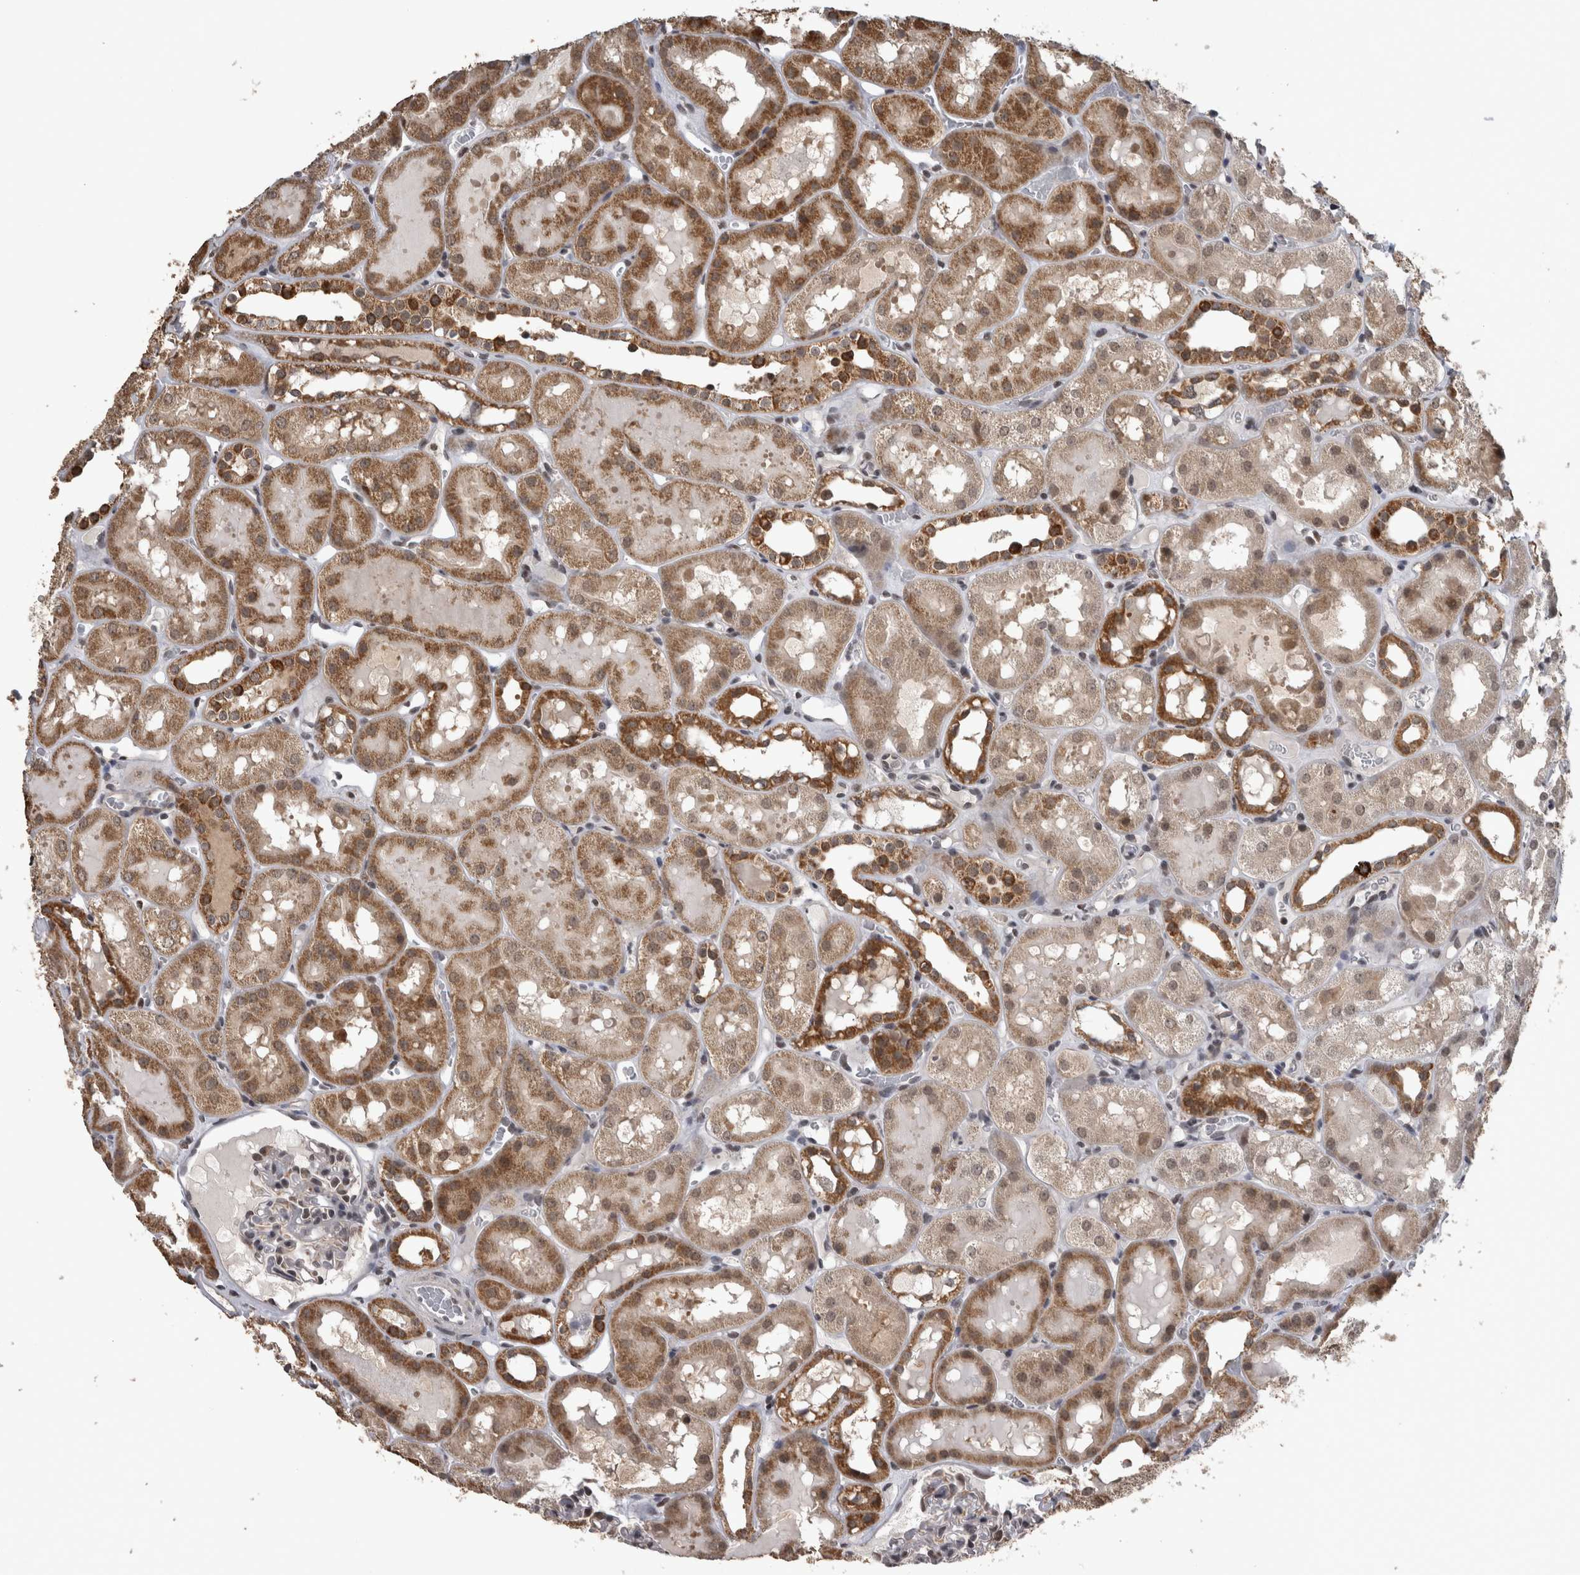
{"staining": {"intensity": "negative", "quantity": "none", "location": "none"}, "tissue": "kidney", "cell_type": "Cells in glomeruli", "image_type": "normal", "snomed": [{"axis": "morphology", "description": "Normal tissue, NOS"}, {"axis": "topography", "description": "Kidney"}, {"axis": "topography", "description": "Urinary bladder"}], "caption": "The histopathology image shows no staining of cells in glomeruli in unremarkable kidney.", "gene": "OR2K2", "patient": {"sex": "male", "age": 16}}